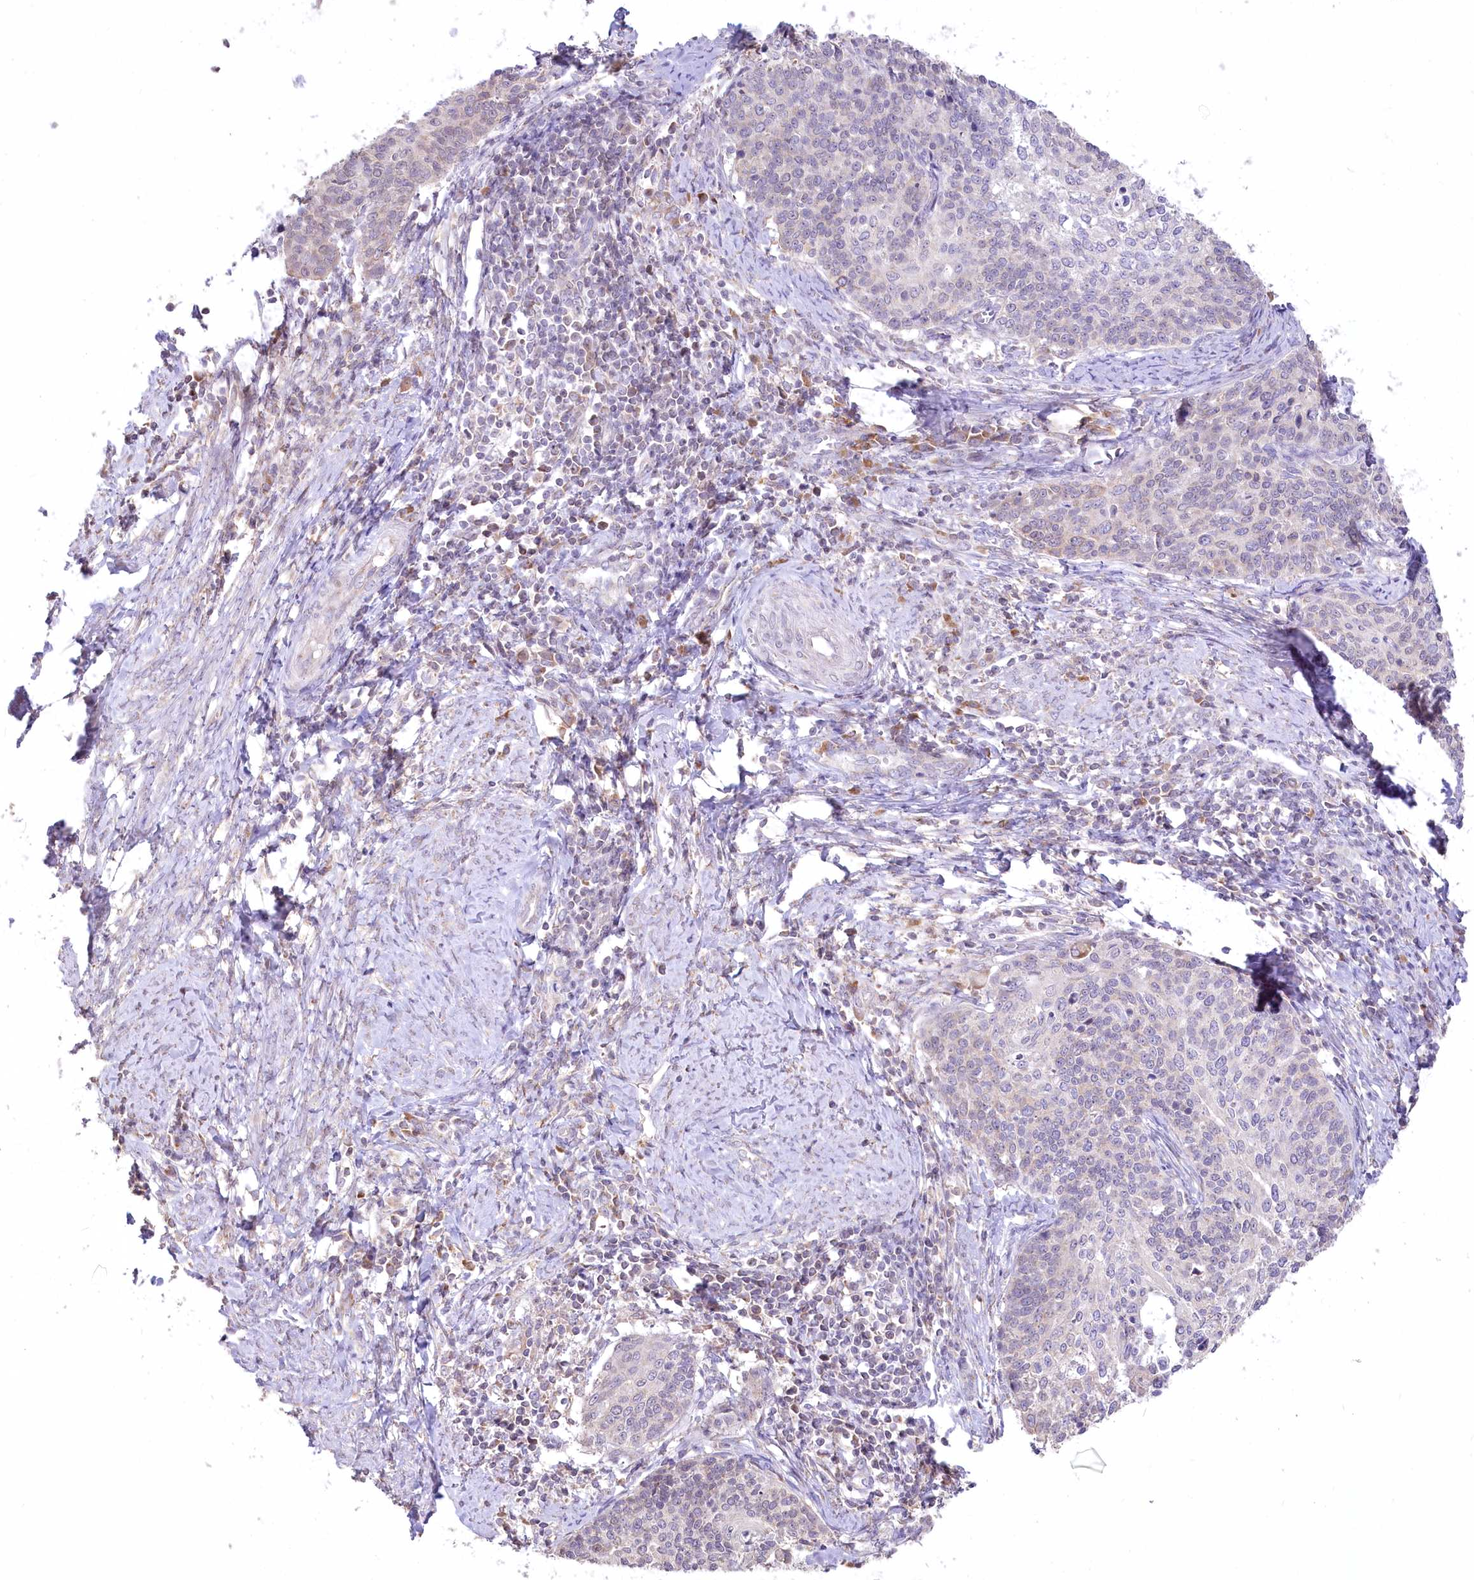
{"staining": {"intensity": "negative", "quantity": "none", "location": "none"}, "tissue": "cervical cancer", "cell_type": "Tumor cells", "image_type": "cancer", "snomed": [{"axis": "morphology", "description": "Squamous cell carcinoma, NOS"}, {"axis": "topography", "description": "Cervix"}], "caption": "IHC photomicrograph of neoplastic tissue: squamous cell carcinoma (cervical) stained with DAB (3,3'-diaminobenzidine) exhibits no significant protein positivity in tumor cells. Nuclei are stained in blue.", "gene": "STT3B", "patient": {"sex": "female", "age": 39}}